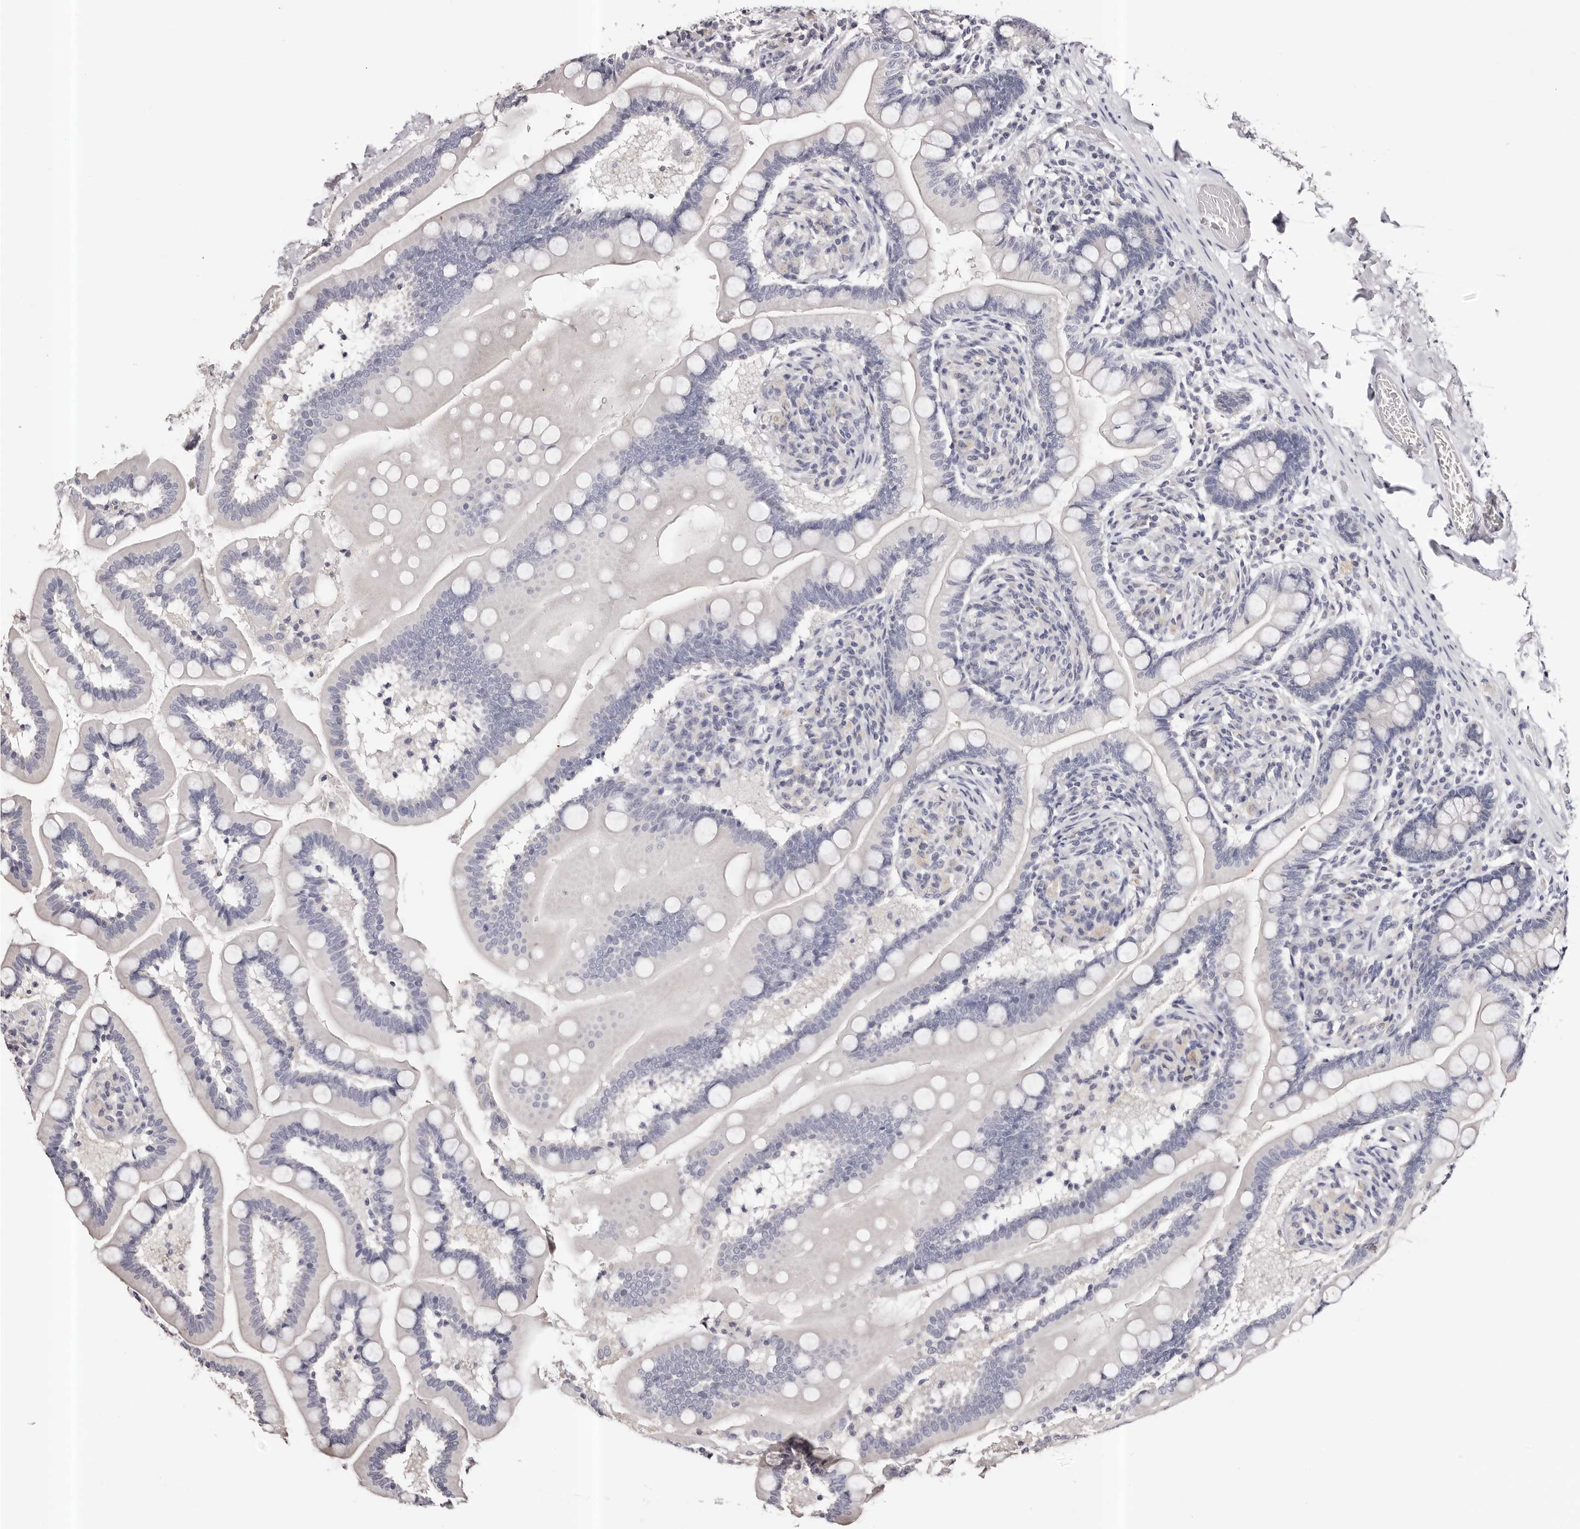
{"staining": {"intensity": "negative", "quantity": "none", "location": "none"}, "tissue": "small intestine", "cell_type": "Glandular cells", "image_type": "normal", "snomed": [{"axis": "morphology", "description": "Normal tissue, NOS"}, {"axis": "topography", "description": "Small intestine"}], "caption": "An image of human small intestine is negative for staining in glandular cells. (DAB immunohistochemistry (IHC), high magnification).", "gene": "ROM1", "patient": {"sex": "female", "age": 64}}